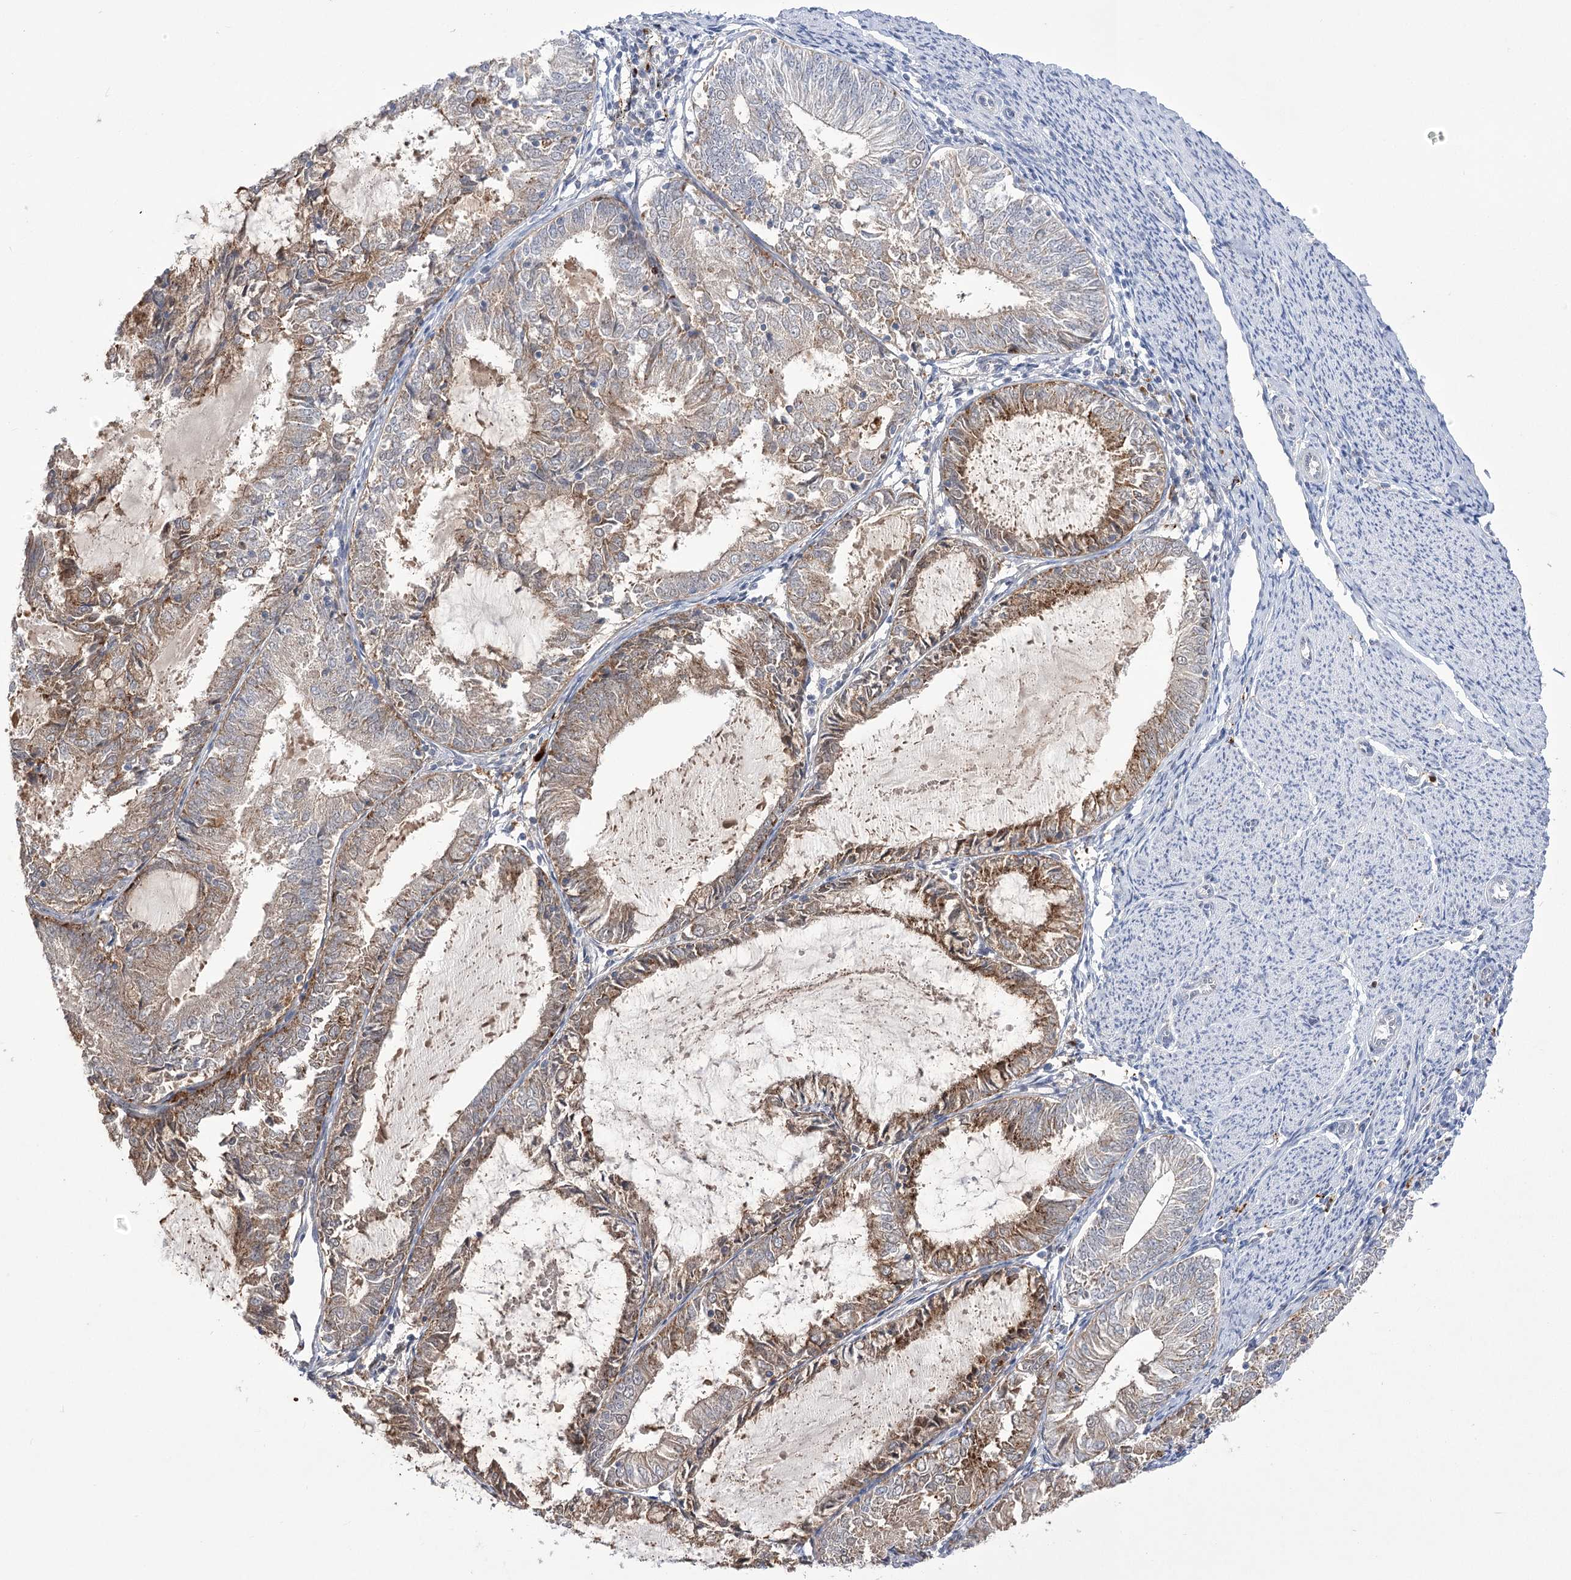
{"staining": {"intensity": "moderate", "quantity": "25%-75%", "location": "cytoplasmic/membranous"}, "tissue": "endometrial cancer", "cell_type": "Tumor cells", "image_type": "cancer", "snomed": [{"axis": "morphology", "description": "Adenocarcinoma, NOS"}, {"axis": "topography", "description": "Endometrium"}], "caption": "Protein staining of endometrial cancer (adenocarcinoma) tissue demonstrates moderate cytoplasmic/membranous positivity in about 25%-75% of tumor cells. (Brightfield microscopy of DAB IHC at high magnification).", "gene": "SIAE", "patient": {"sex": "female", "age": 57}}